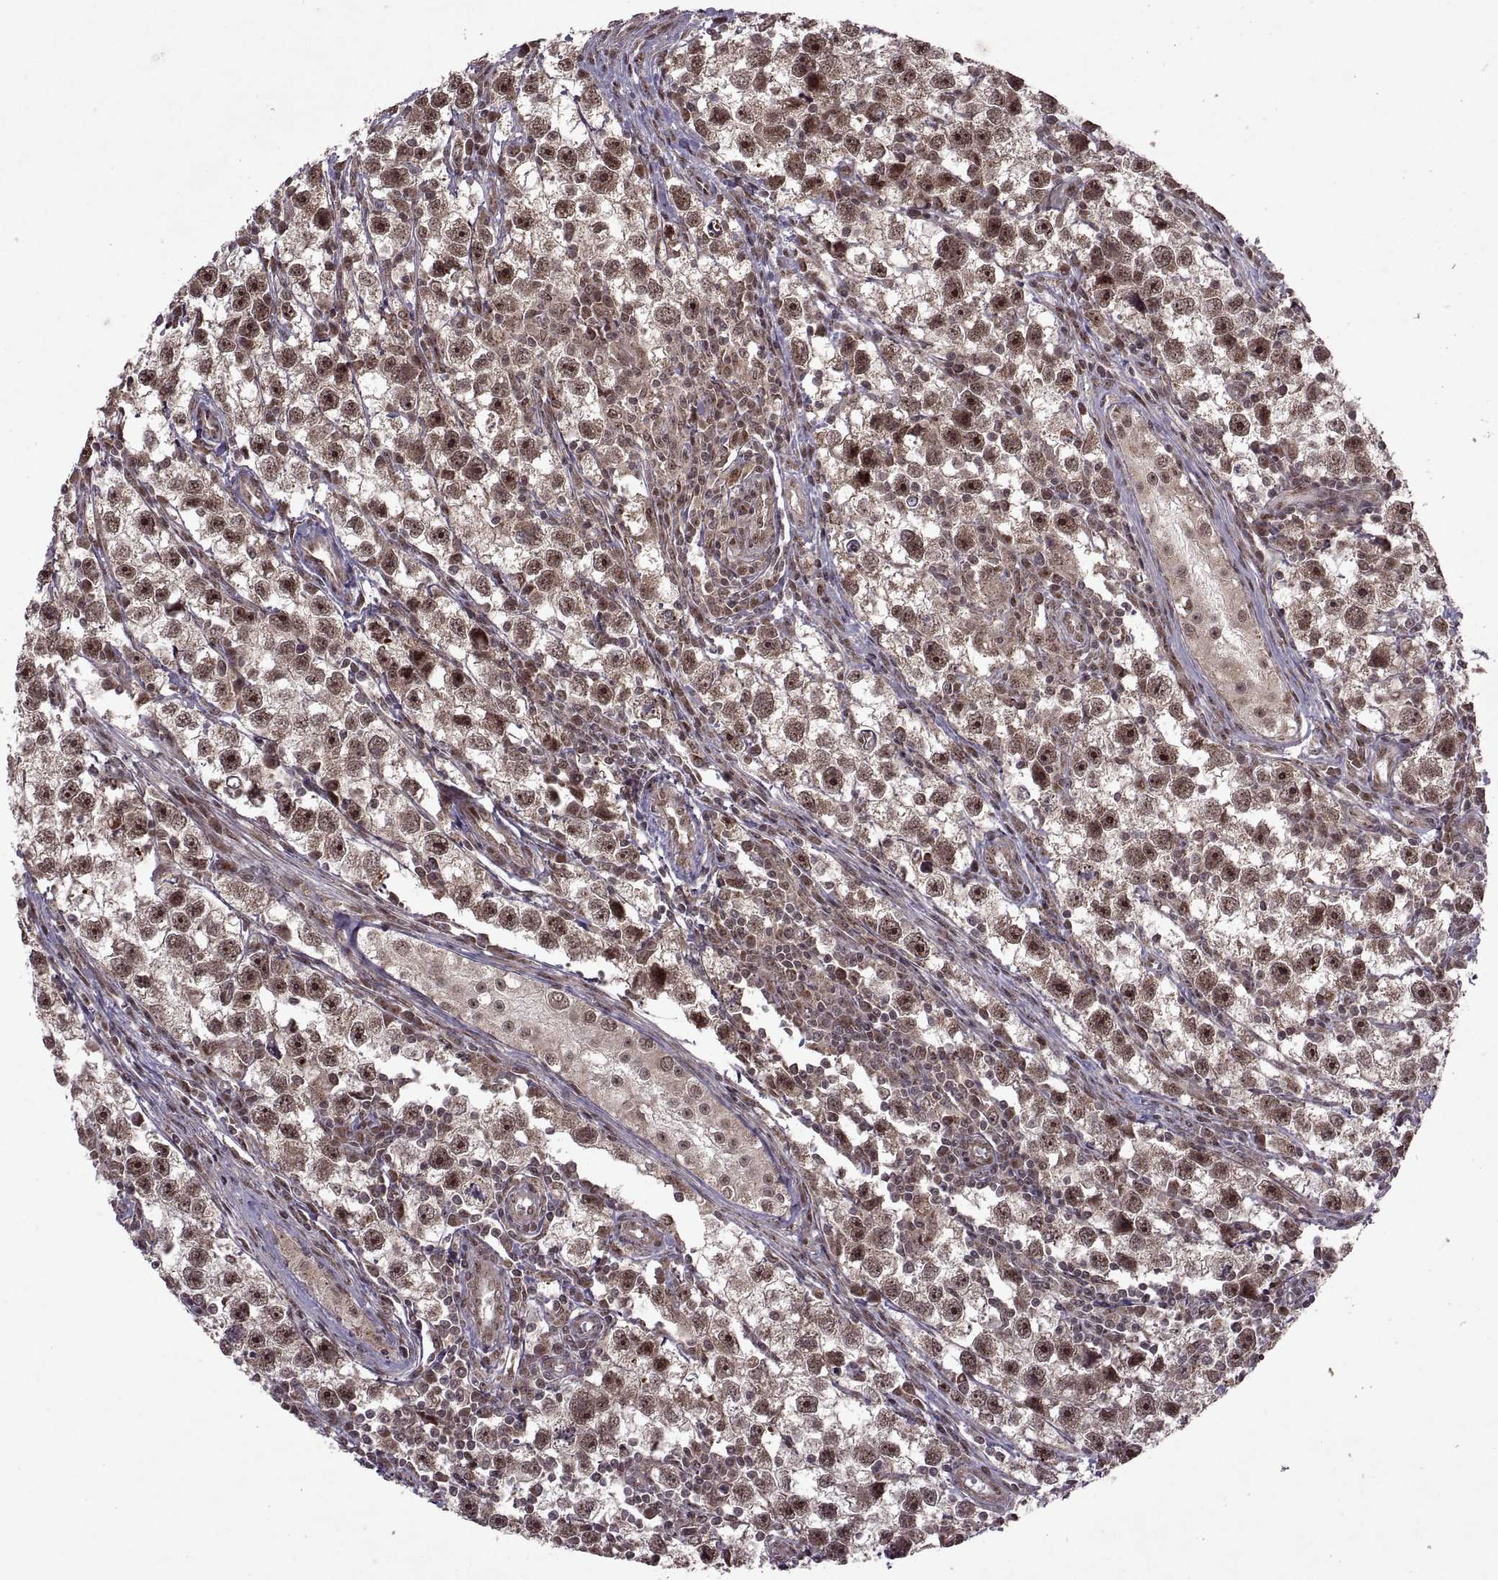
{"staining": {"intensity": "moderate", "quantity": ">75%", "location": "cytoplasmic/membranous,nuclear"}, "tissue": "testis cancer", "cell_type": "Tumor cells", "image_type": "cancer", "snomed": [{"axis": "morphology", "description": "Seminoma, NOS"}, {"axis": "topography", "description": "Testis"}], "caption": "Testis cancer stained for a protein demonstrates moderate cytoplasmic/membranous and nuclear positivity in tumor cells. (Stains: DAB in brown, nuclei in blue, Microscopy: brightfield microscopy at high magnification).", "gene": "PTOV1", "patient": {"sex": "male", "age": 30}}